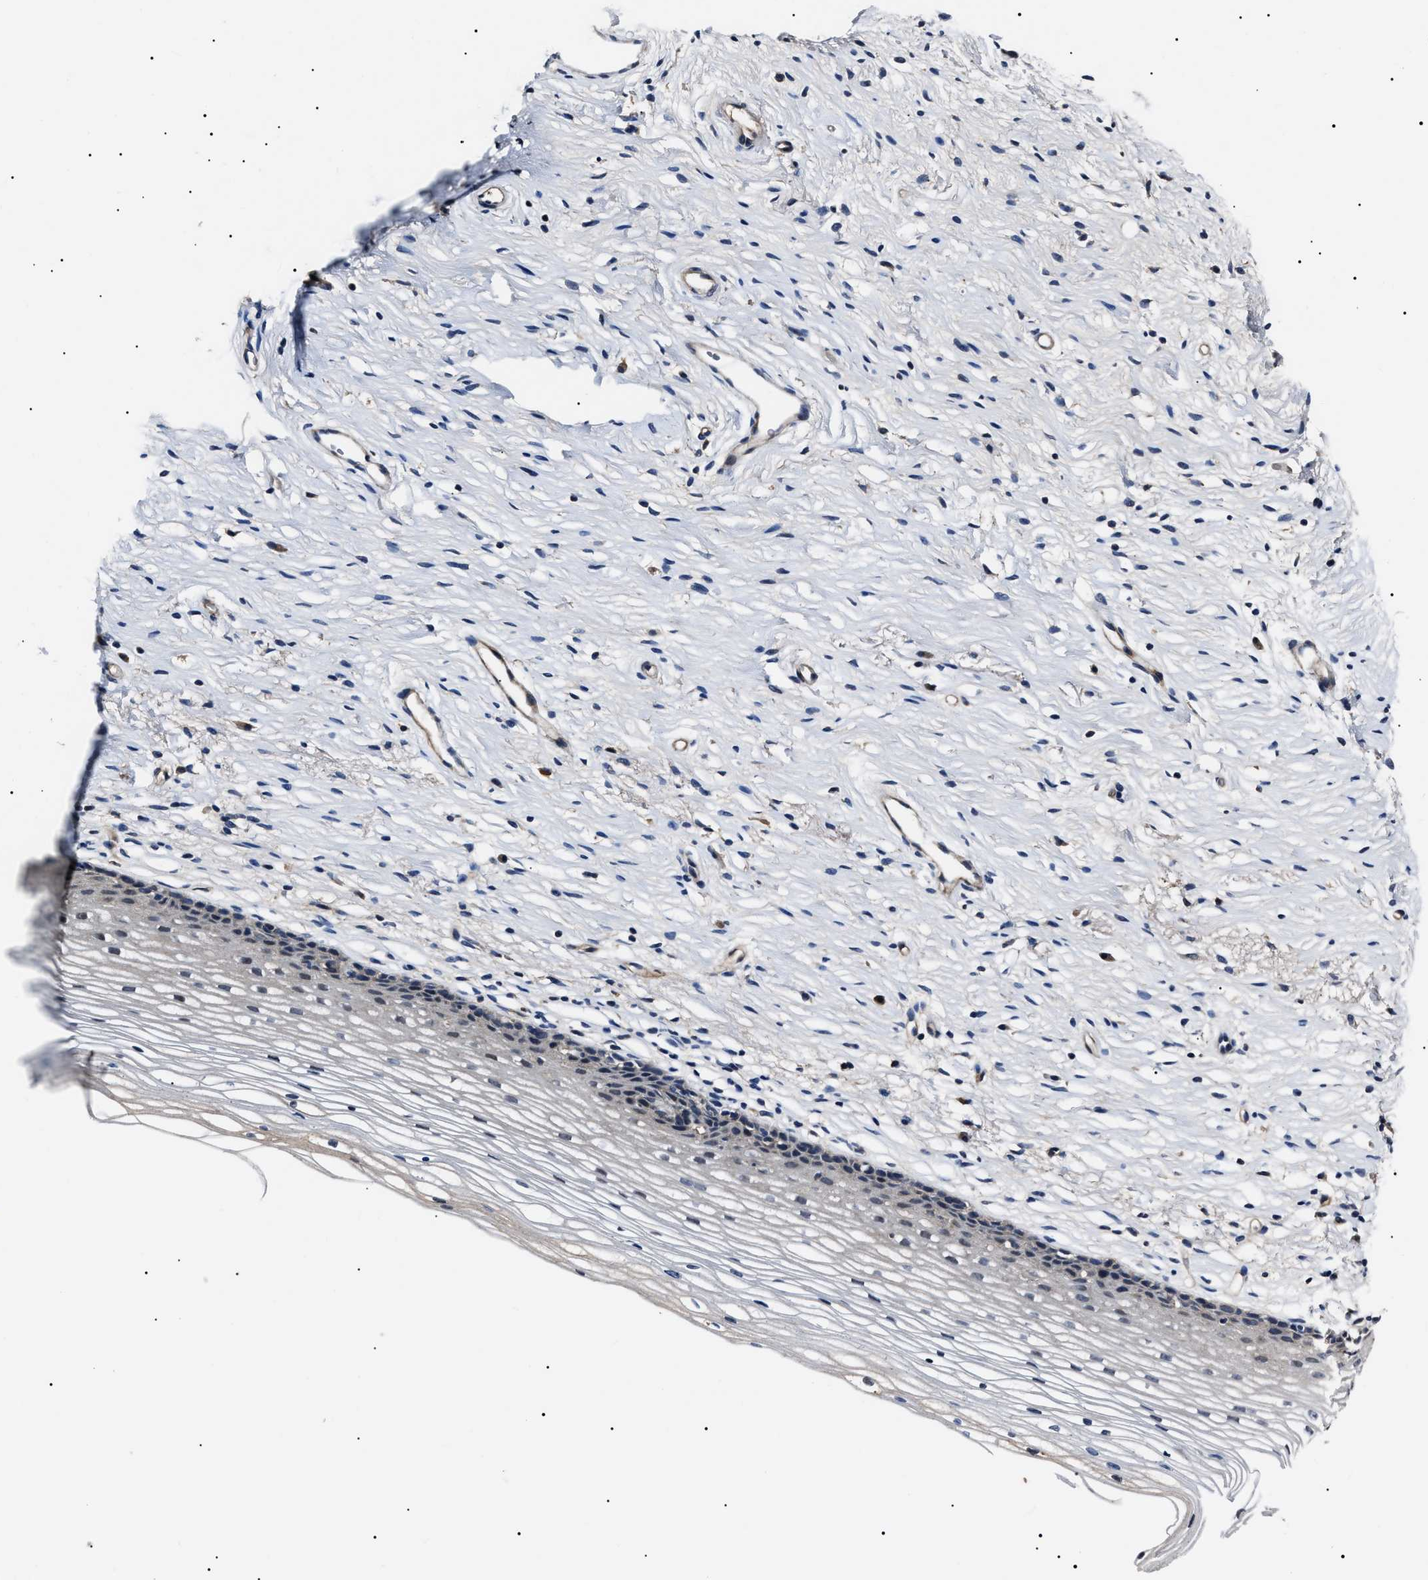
{"staining": {"intensity": "weak", "quantity": ">75%", "location": "cytoplasmic/membranous"}, "tissue": "cervix", "cell_type": "Glandular cells", "image_type": "normal", "snomed": [{"axis": "morphology", "description": "Normal tissue, NOS"}, {"axis": "topography", "description": "Cervix"}], "caption": "The image reveals immunohistochemical staining of normal cervix. There is weak cytoplasmic/membranous positivity is appreciated in about >75% of glandular cells.", "gene": "IFT81", "patient": {"sex": "female", "age": 77}}